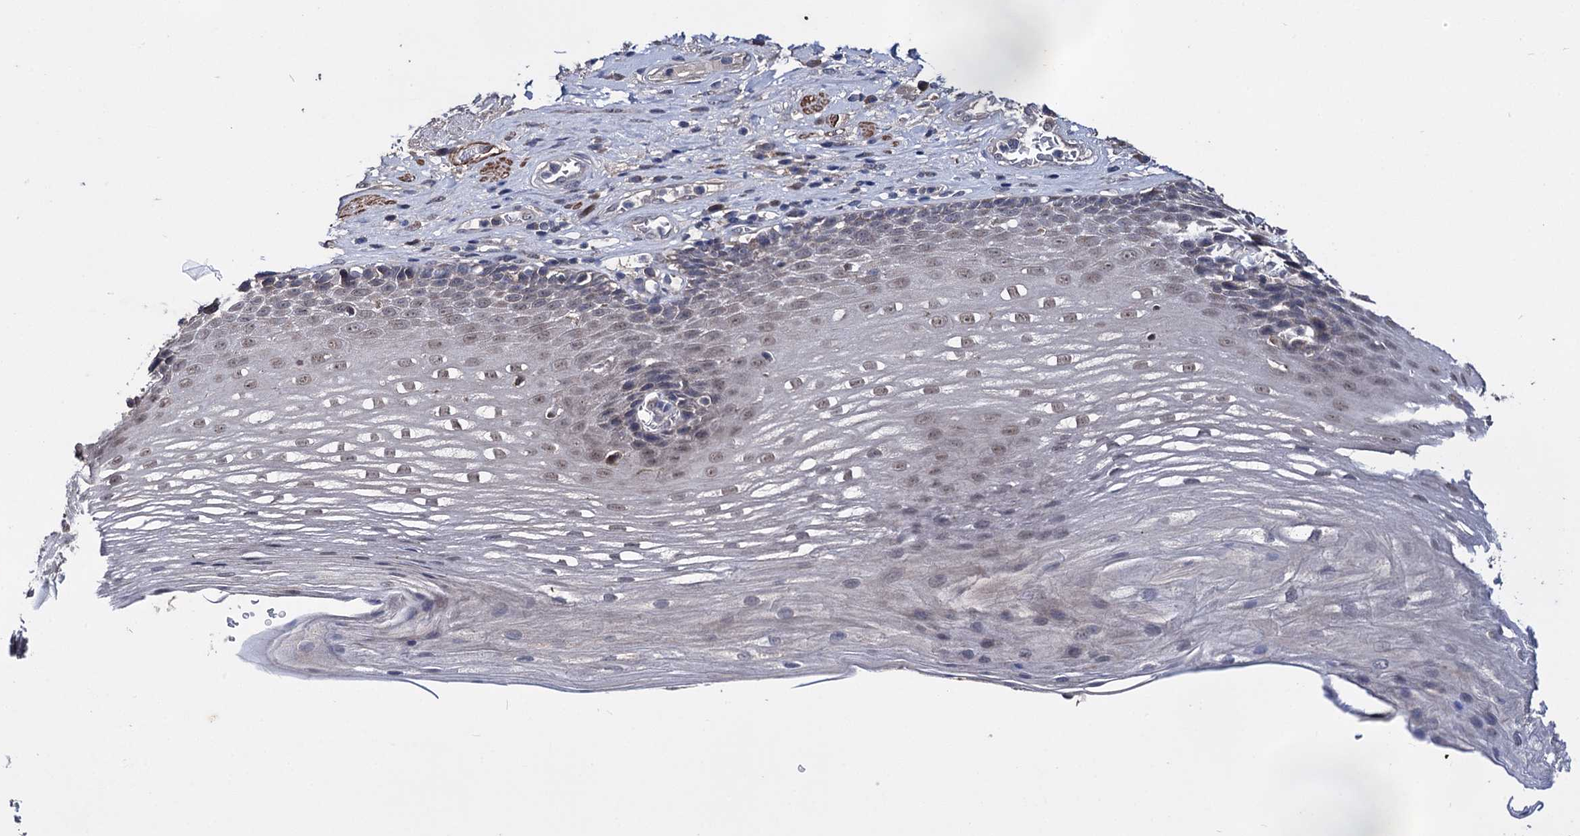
{"staining": {"intensity": "moderate", "quantity": "25%-75%", "location": "nuclear"}, "tissue": "esophagus", "cell_type": "Squamous epithelial cells", "image_type": "normal", "snomed": [{"axis": "morphology", "description": "Normal tissue, NOS"}, {"axis": "topography", "description": "Esophagus"}], "caption": "The image shows immunohistochemical staining of unremarkable esophagus. There is moderate nuclear staining is present in about 25%-75% of squamous epithelial cells. (brown staining indicates protein expression, while blue staining denotes nuclei).", "gene": "CLPB", "patient": {"sex": "male", "age": 62}}